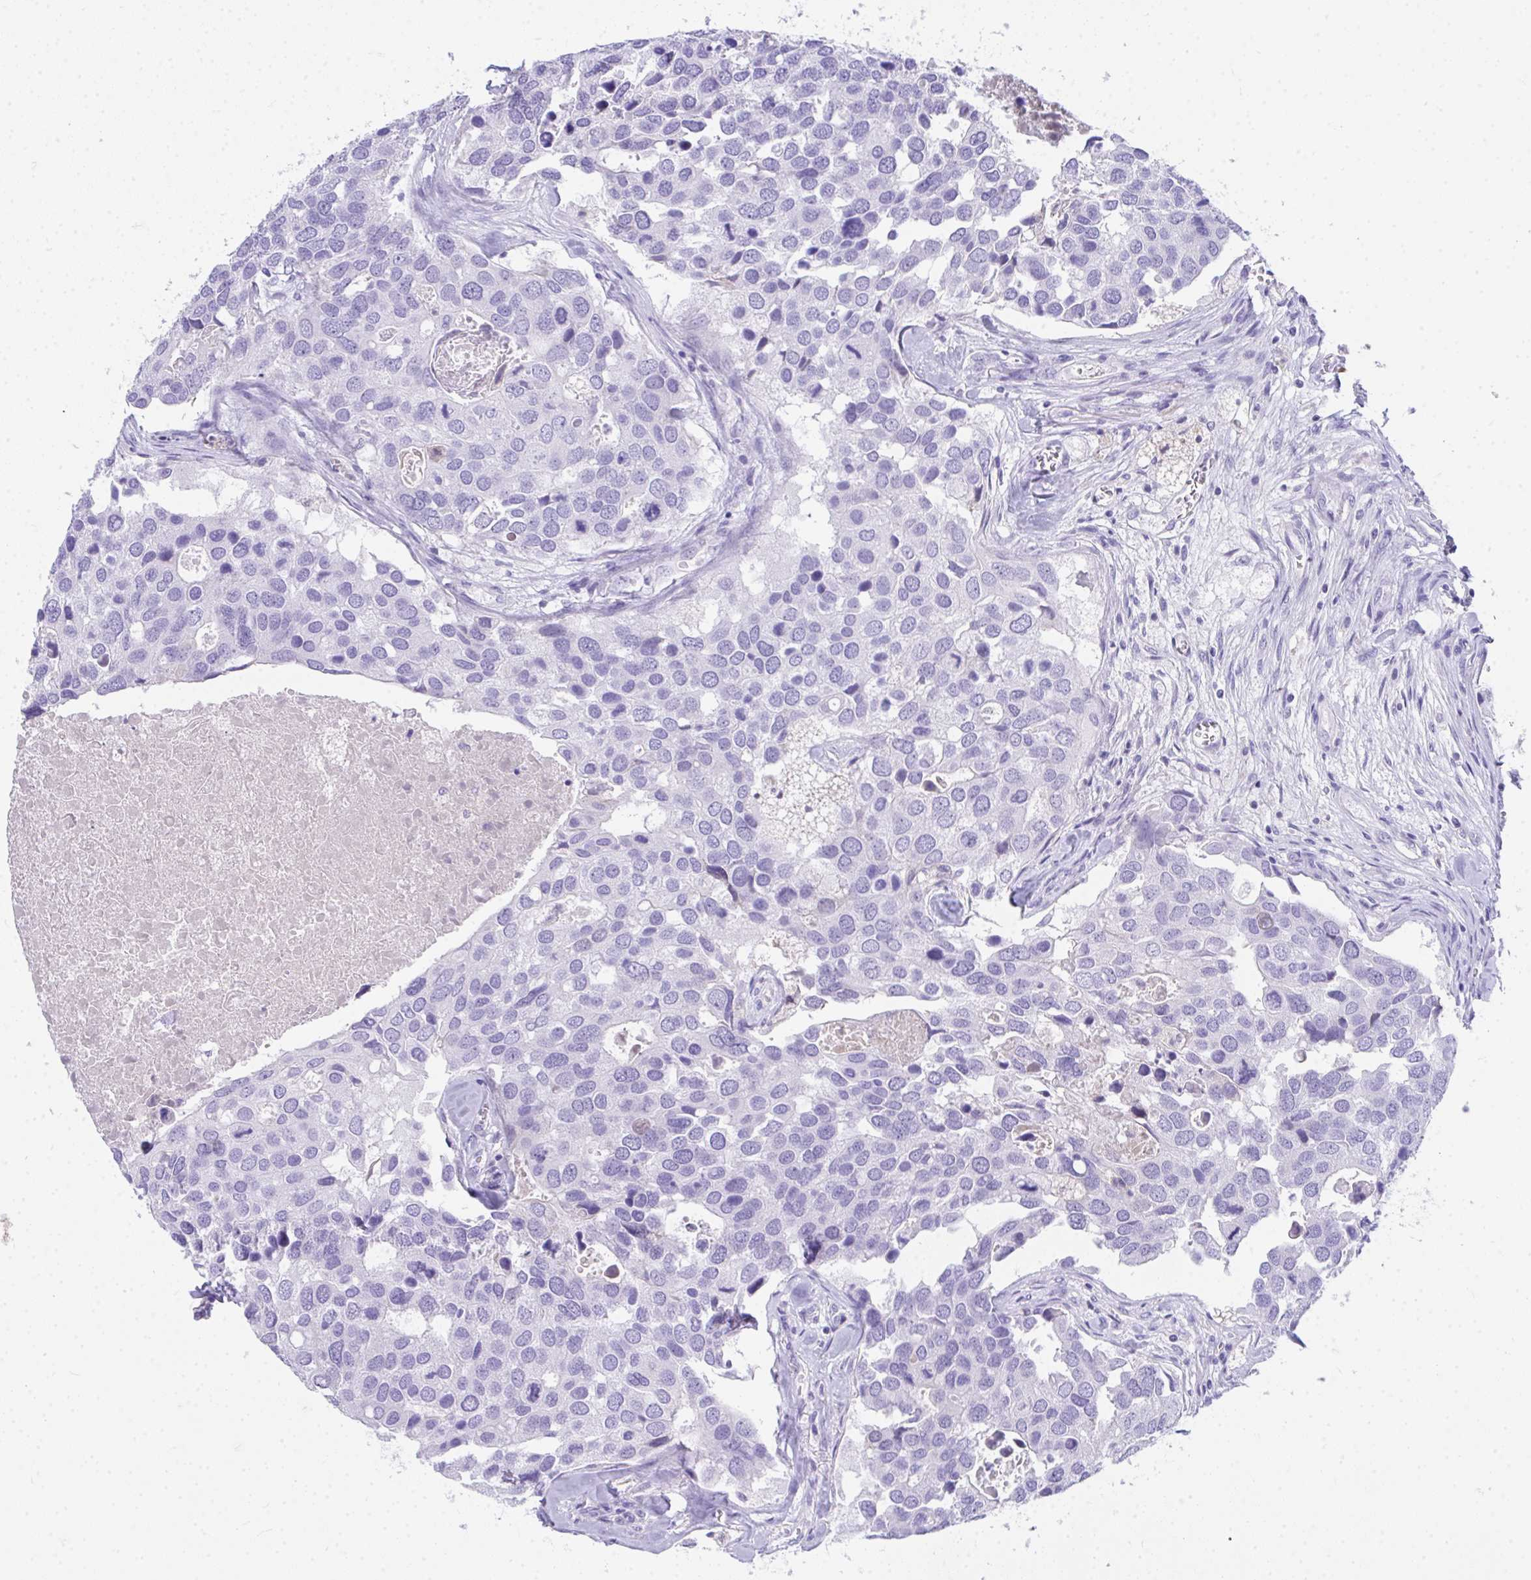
{"staining": {"intensity": "negative", "quantity": "none", "location": "none"}, "tissue": "breast cancer", "cell_type": "Tumor cells", "image_type": "cancer", "snomed": [{"axis": "morphology", "description": "Duct carcinoma"}, {"axis": "topography", "description": "Breast"}], "caption": "High magnification brightfield microscopy of breast cancer (invasive ductal carcinoma) stained with DAB (brown) and counterstained with hematoxylin (blue): tumor cells show no significant positivity.", "gene": "COA5", "patient": {"sex": "female", "age": 83}}